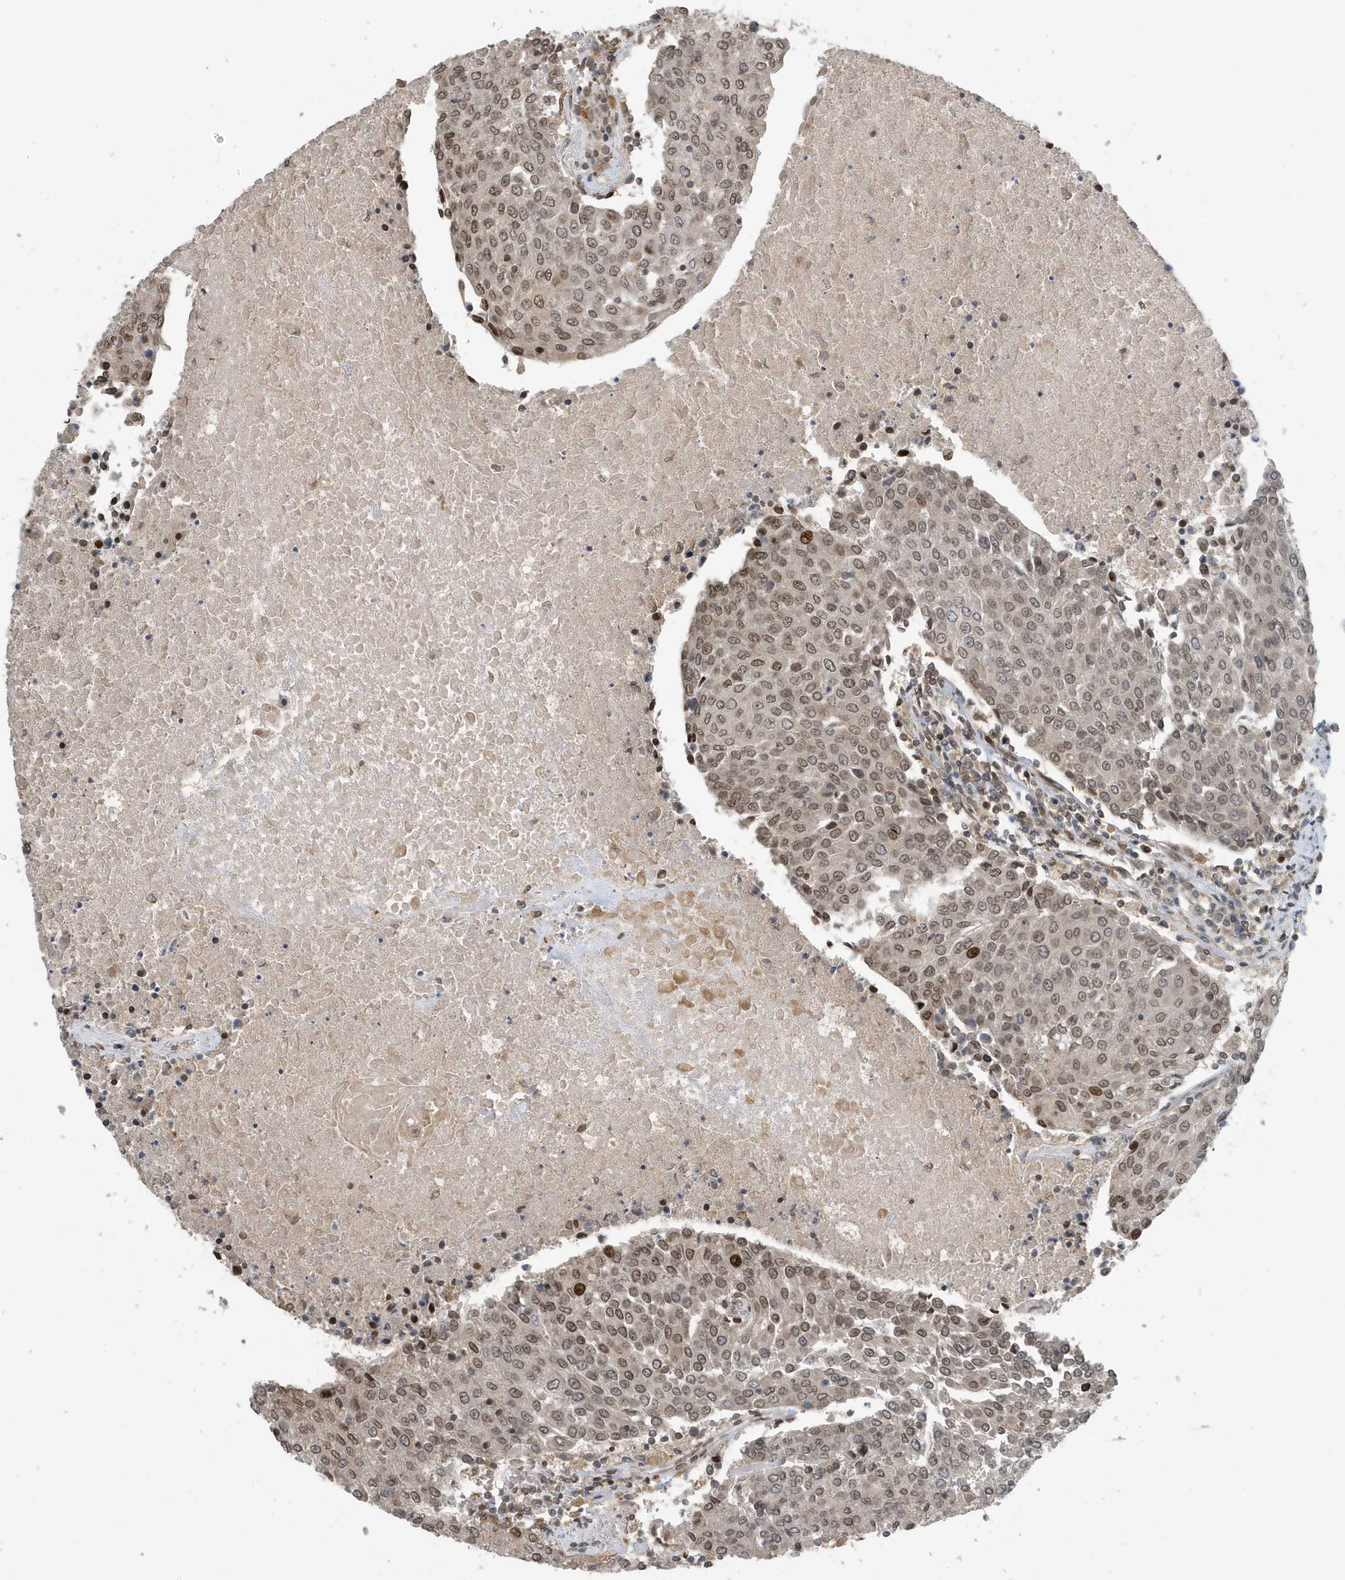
{"staining": {"intensity": "moderate", "quantity": ">75%", "location": "cytoplasmic/membranous,nuclear"}, "tissue": "urothelial cancer", "cell_type": "Tumor cells", "image_type": "cancer", "snomed": [{"axis": "morphology", "description": "Urothelial carcinoma, High grade"}, {"axis": "topography", "description": "Urinary bladder"}], "caption": "Moderate cytoplasmic/membranous and nuclear staining for a protein is identified in approximately >75% of tumor cells of urothelial cancer using immunohistochemistry.", "gene": "DUSP18", "patient": {"sex": "female", "age": 85}}